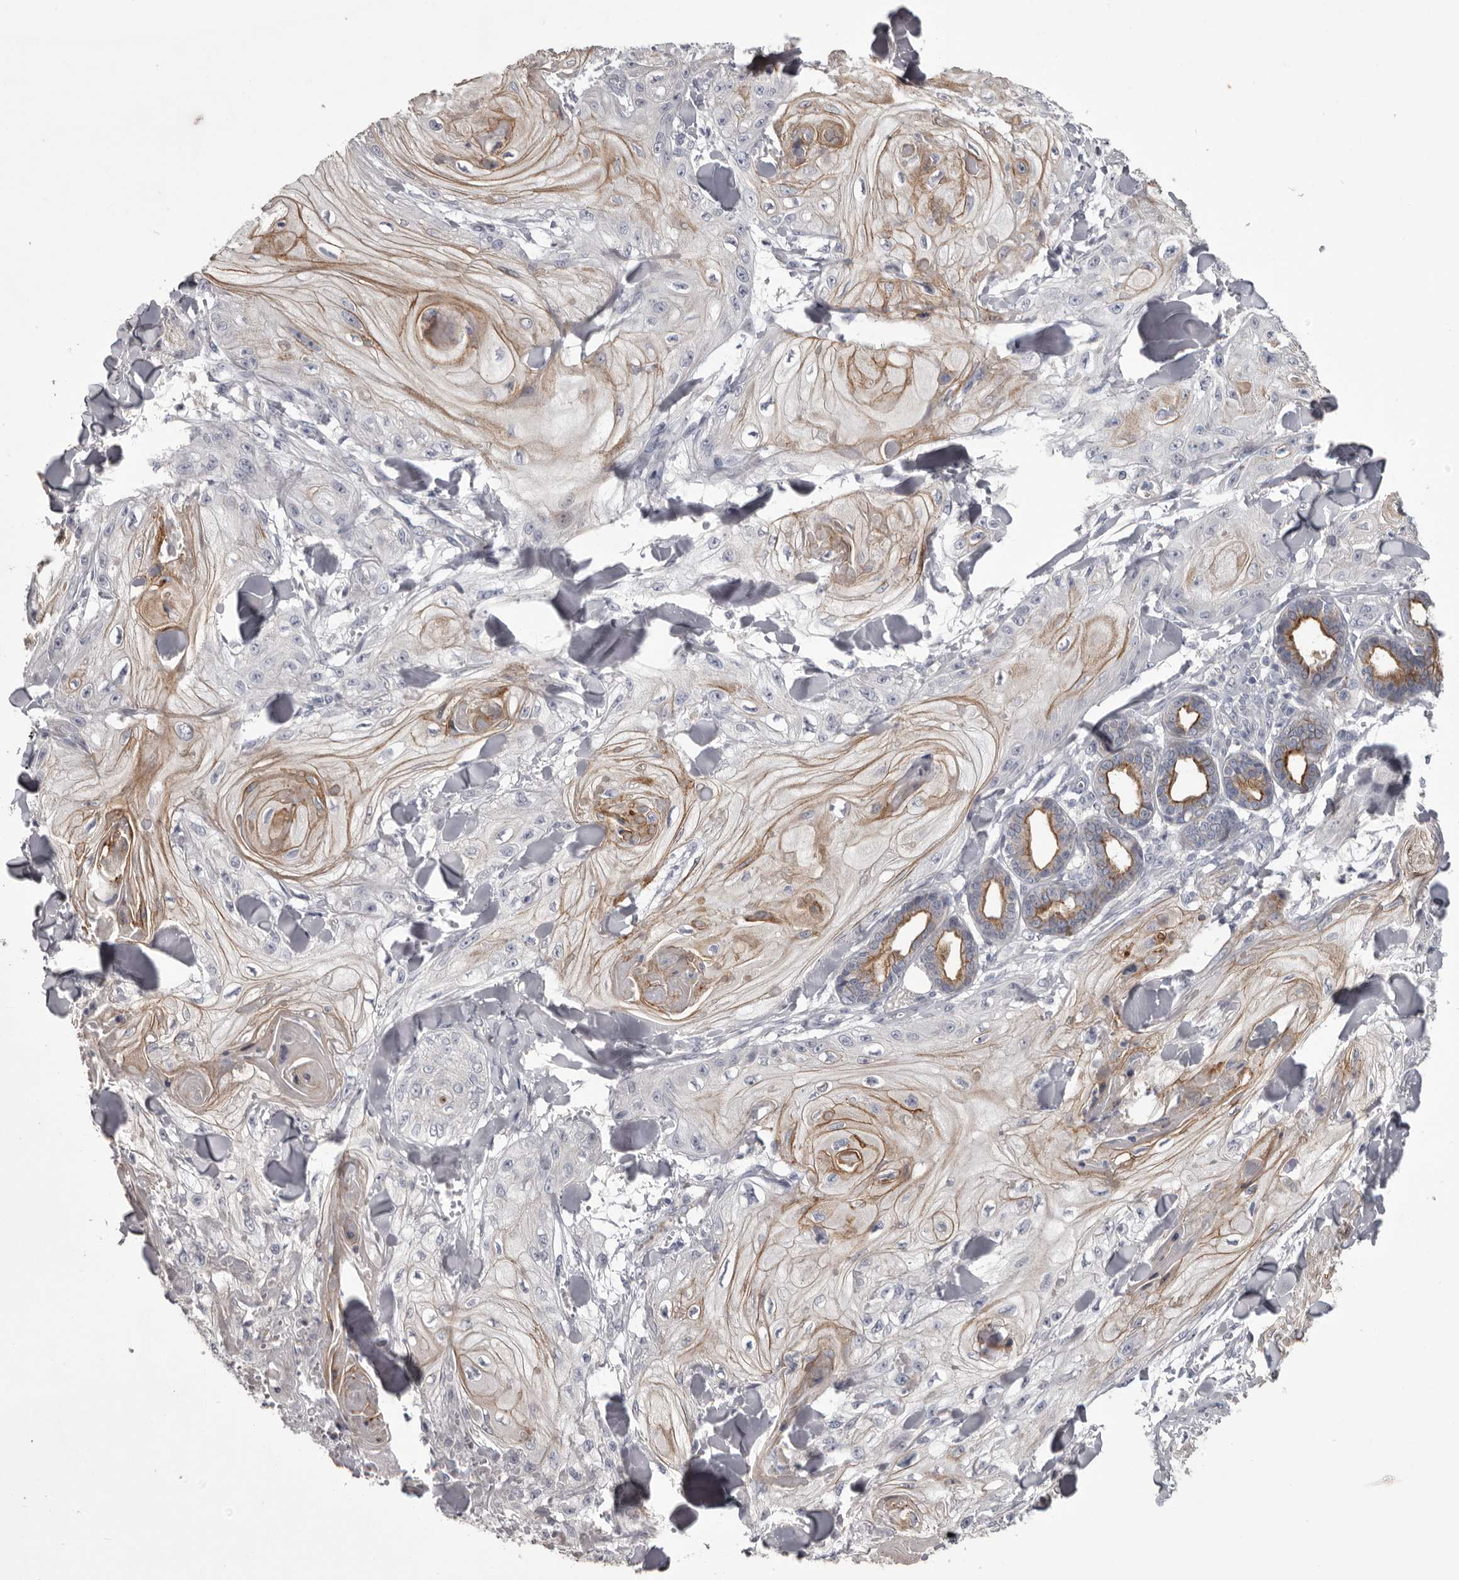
{"staining": {"intensity": "moderate", "quantity": "<25%", "location": "cytoplasmic/membranous"}, "tissue": "skin cancer", "cell_type": "Tumor cells", "image_type": "cancer", "snomed": [{"axis": "morphology", "description": "Squamous cell carcinoma, NOS"}, {"axis": "topography", "description": "Skin"}], "caption": "Skin cancer (squamous cell carcinoma) was stained to show a protein in brown. There is low levels of moderate cytoplasmic/membranous expression in approximately <25% of tumor cells.", "gene": "LPAR6", "patient": {"sex": "male", "age": 74}}